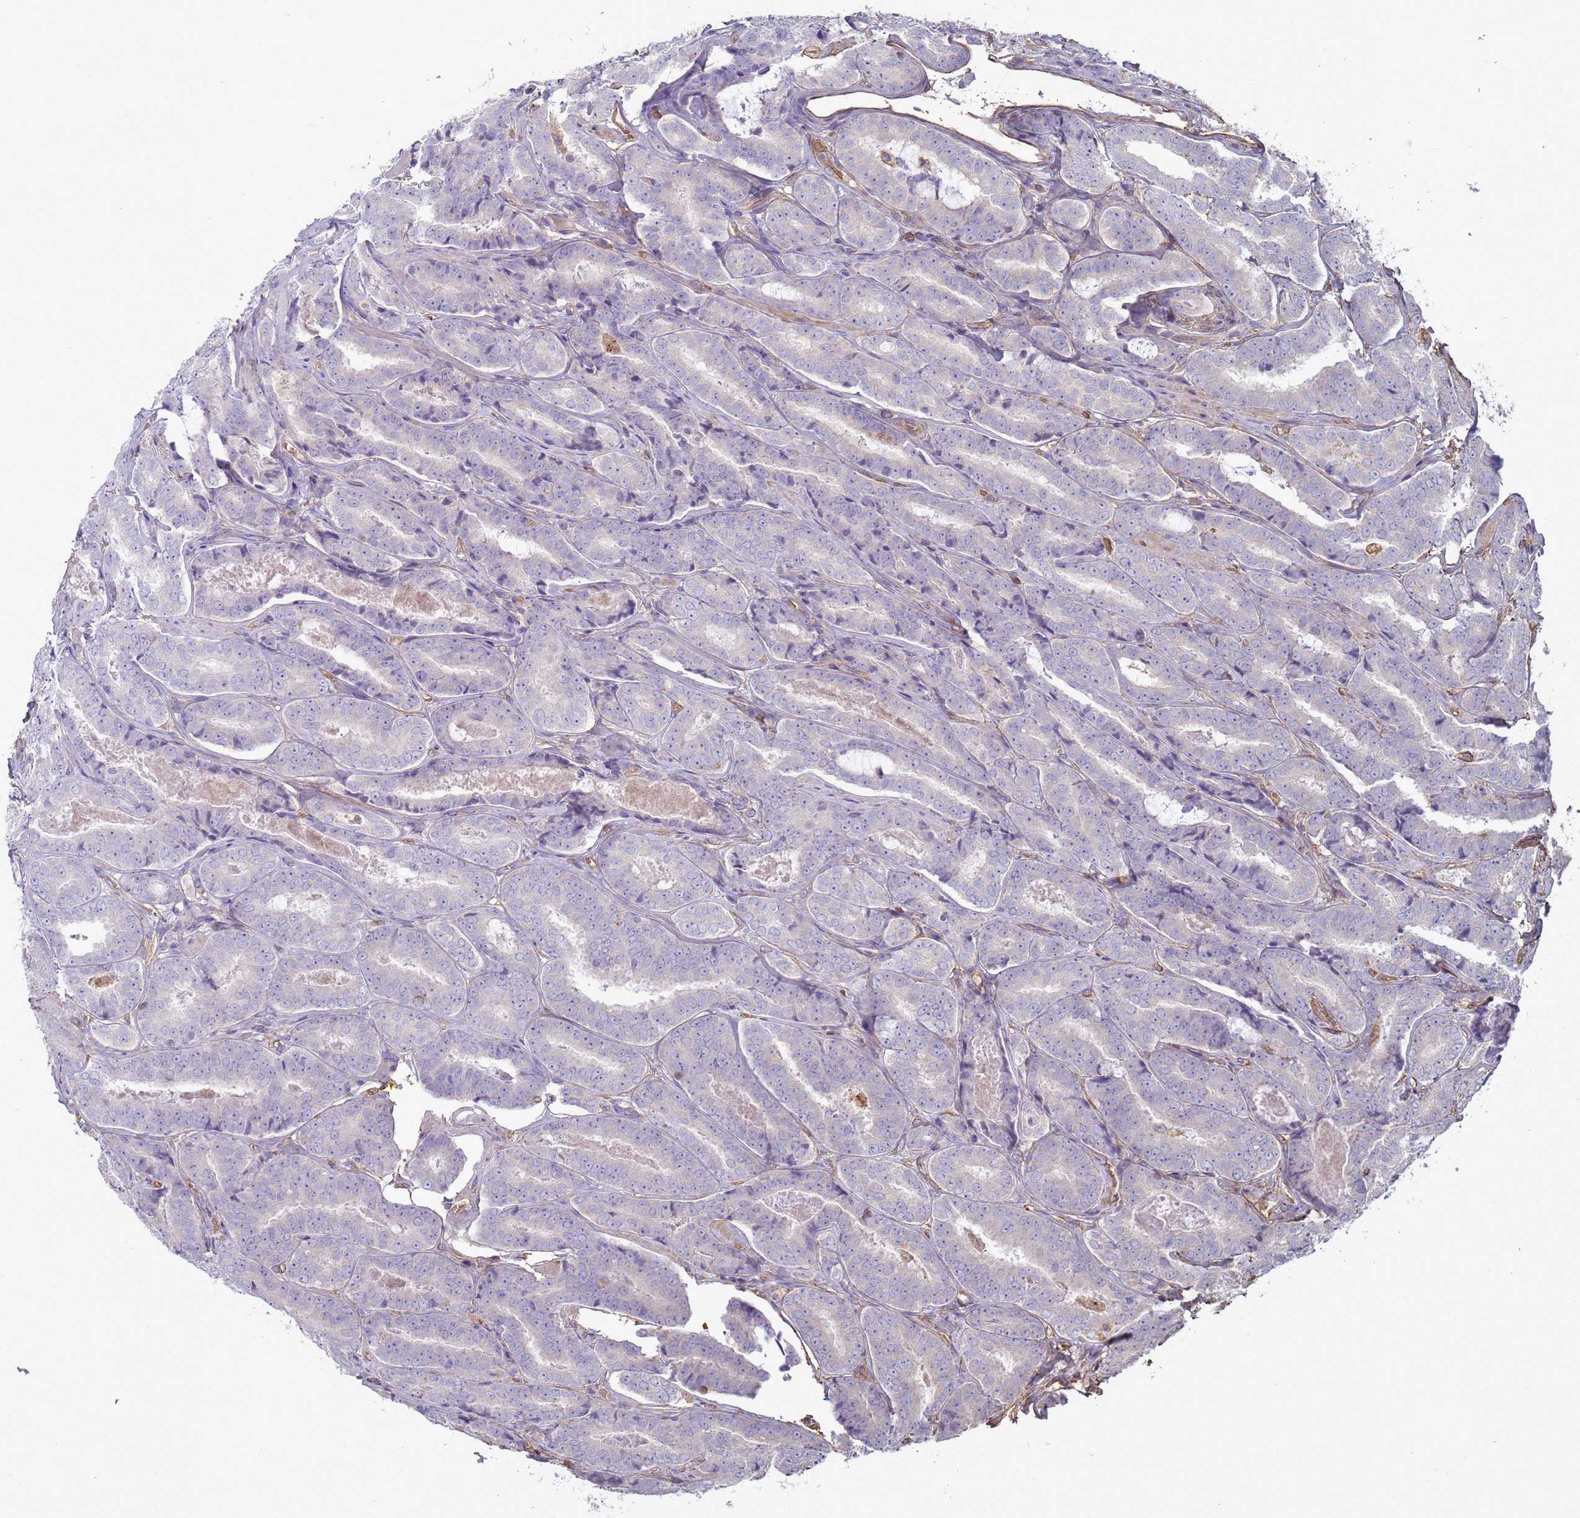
{"staining": {"intensity": "negative", "quantity": "none", "location": "none"}, "tissue": "prostate cancer", "cell_type": "Tumor cells", "image_type": "cancer", "snomed": [{"axis": "morphology", "description": "Adenocarcinoma, High grade"}, {"axis": "topography", "description": "Prostate"}], "caption": "This is an immunohistochemistry (IHC) micrograph of human prostate cancer (high-grade adenocarcinoma). There is no staining in tumor cells.", "gene": "SGIP1", "patient": {"sex": "male", "age": 72}}